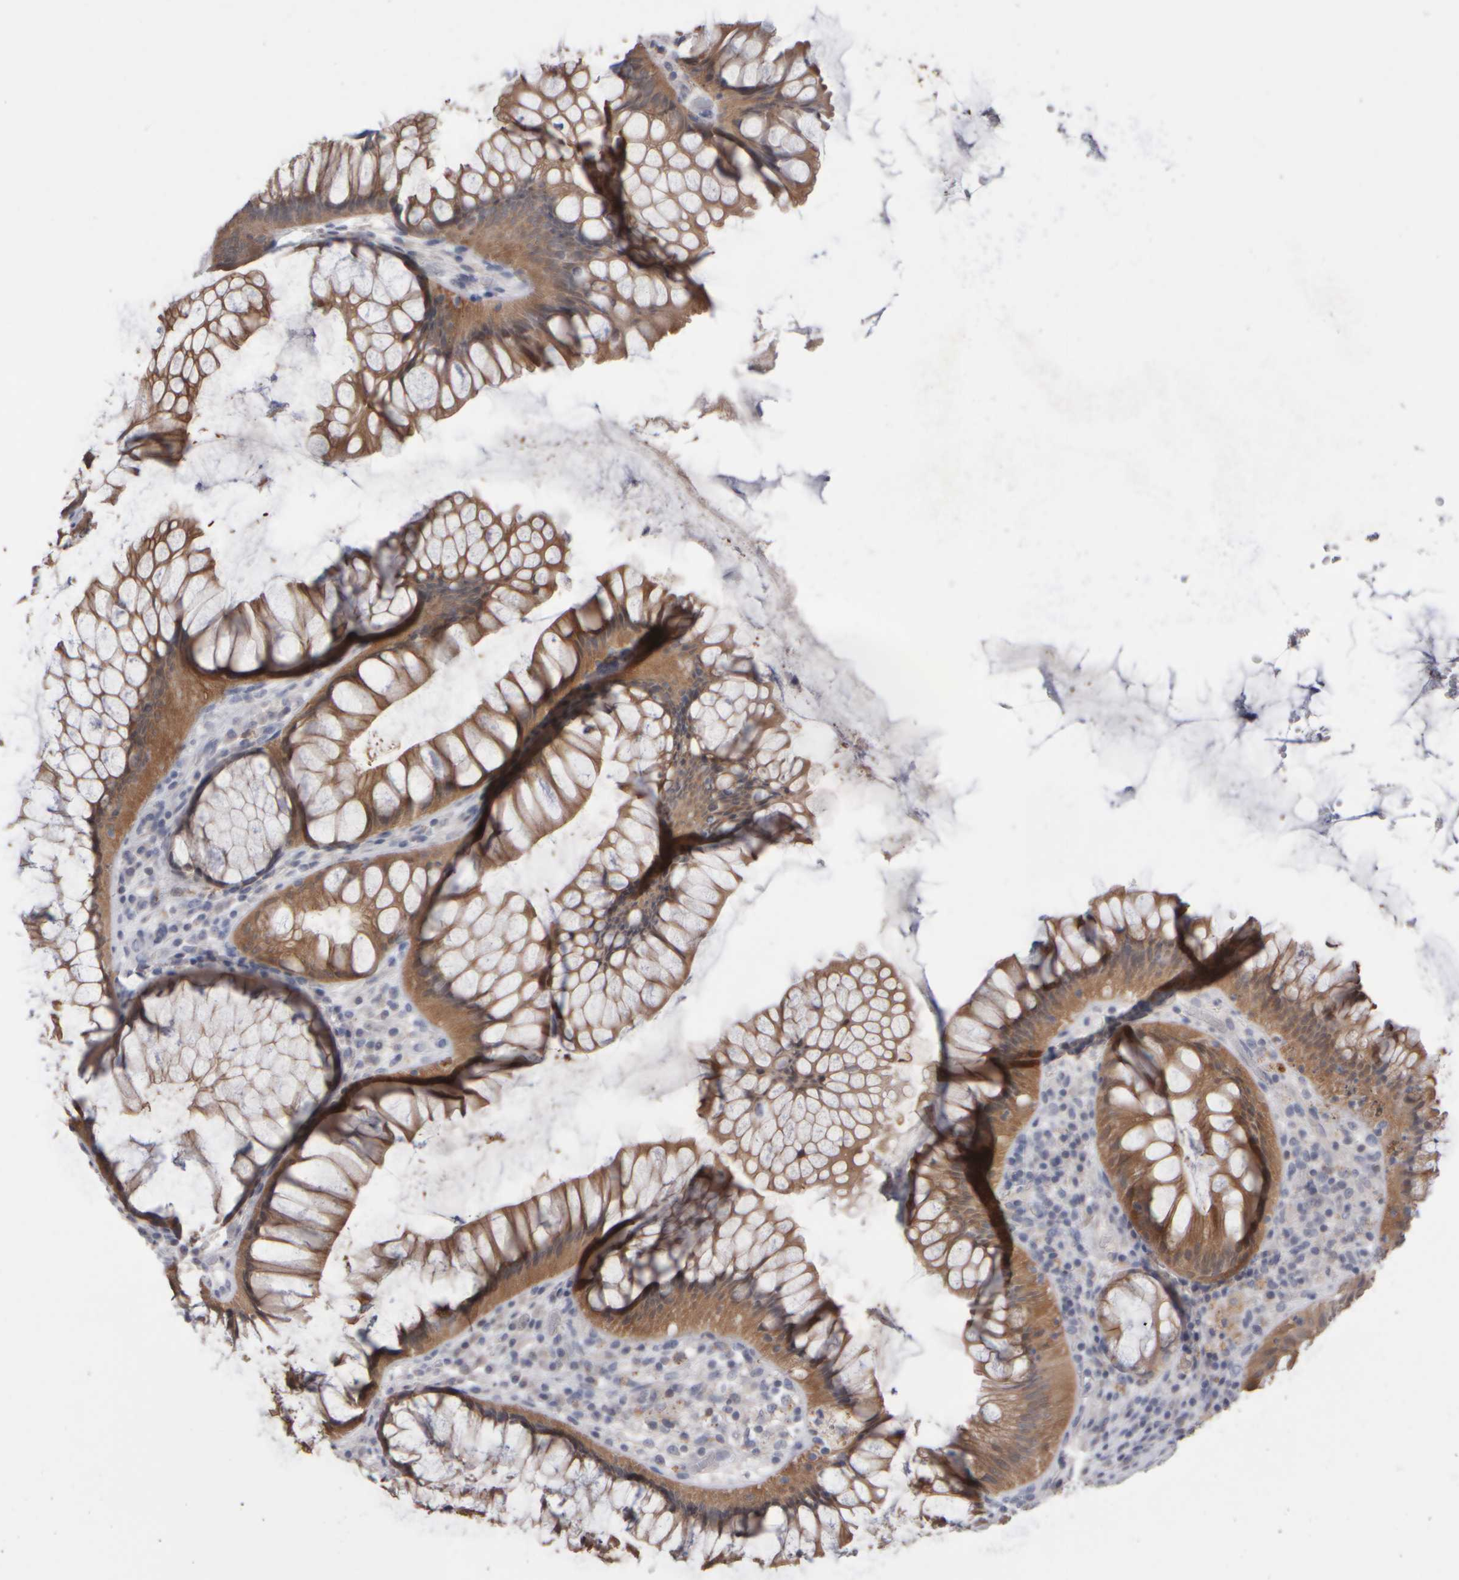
{"staining": {"intensity": "moderate", "quantity": ">75%", "location": "cytoplasmic/membranous"}, "tissue": "rectum", "cell_type": "Glandular cells", "image_type": "normal", "snomed": [{"axis": "morphology", "description": "Normal tissue, NOS"}, {"axis": "topography", "description": "Rectum"}], "caption": "Immunohistochemical staining of benign human rectum reveals >75% levels of moderate cytoplasmic/membranous protein staining in about >75% of glandular cells. (IHC, brightfield microscopy, high magnification).", "gene": "EPHX2", "patient": {"sex": "male", "age": 51}}